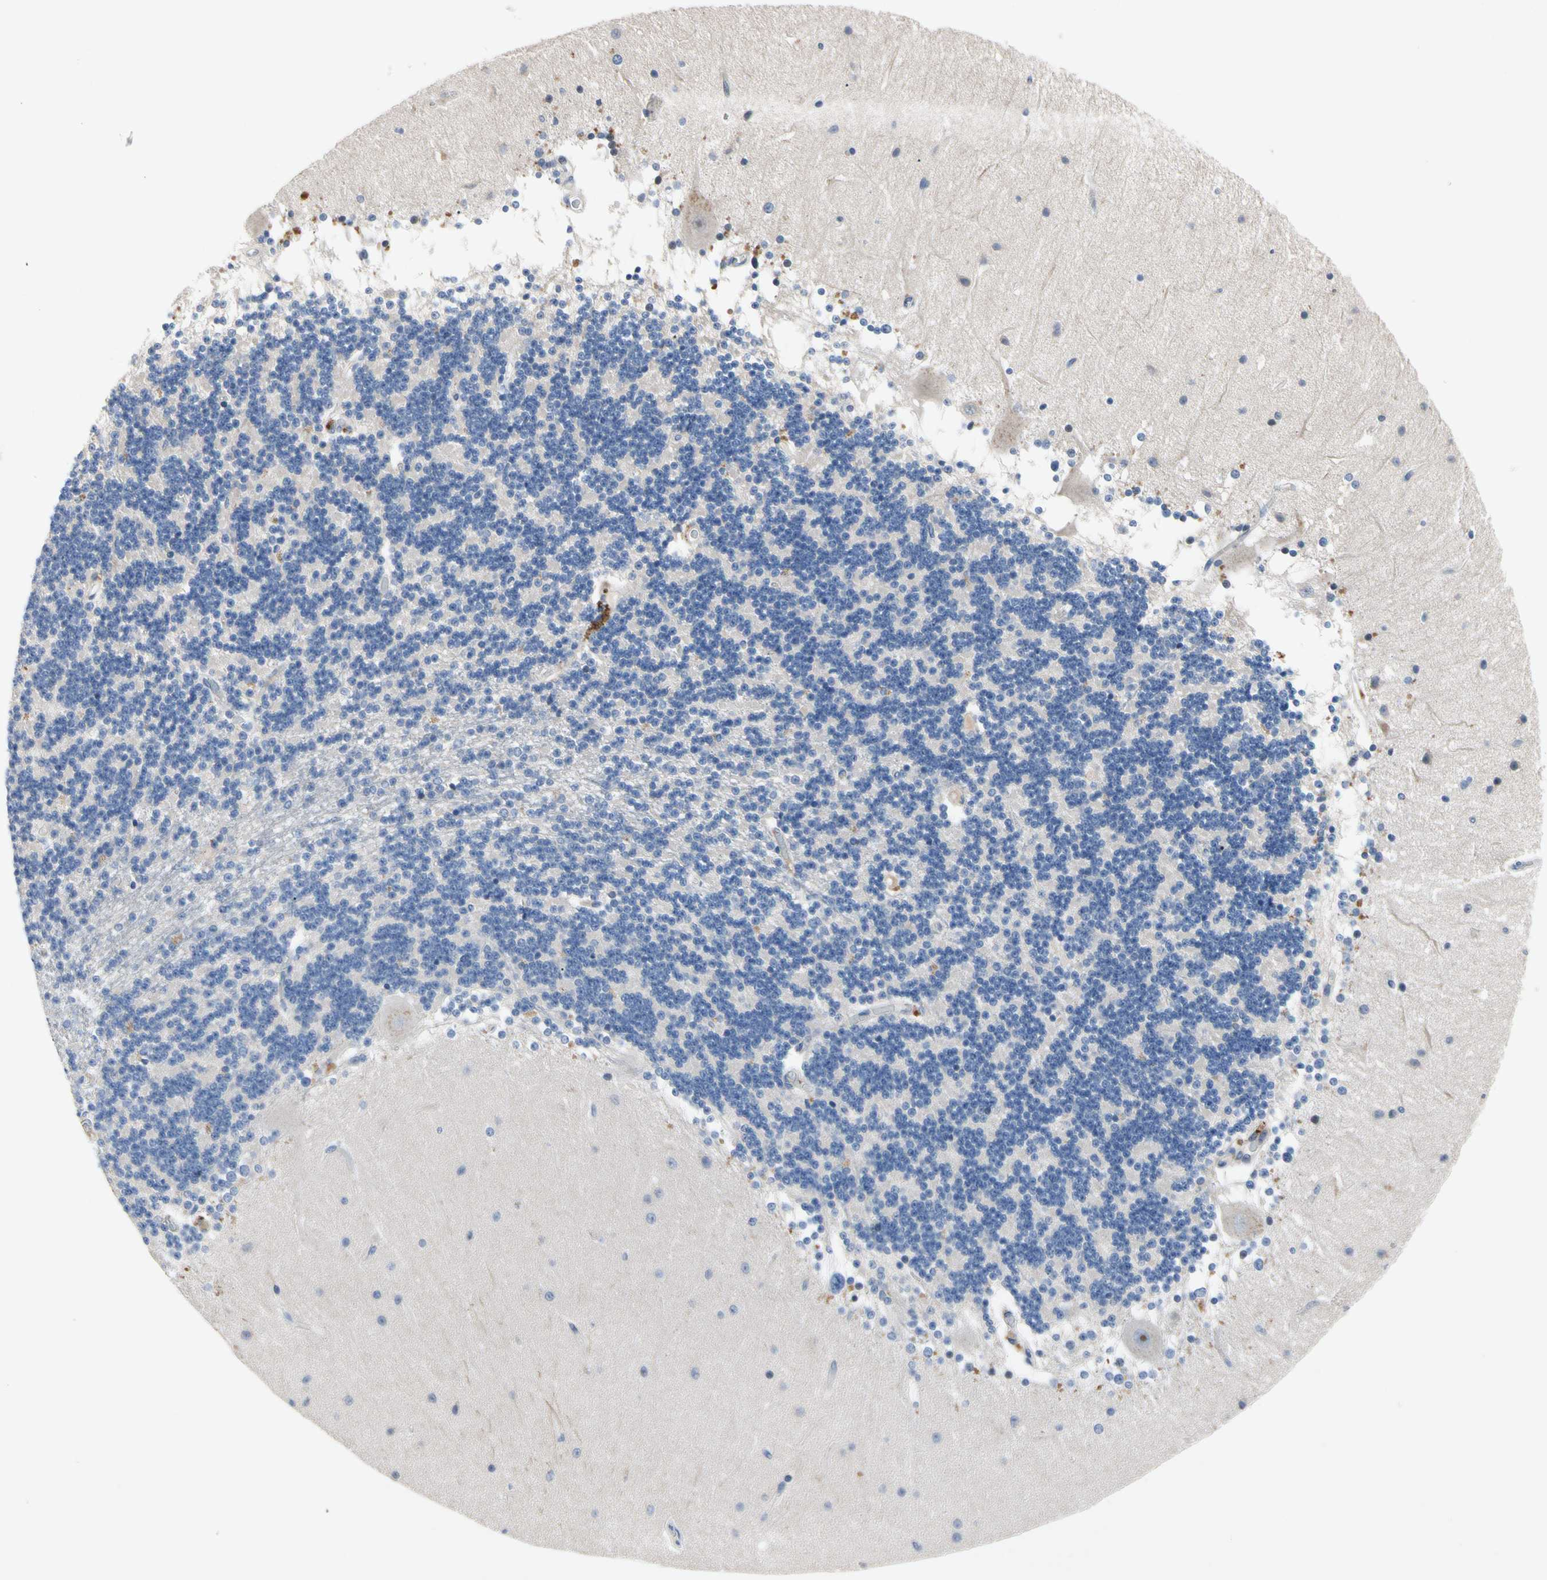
{"staining": {"intensity": "negative", "quantity": "none", "location": "none"}, "tissue": "cerebellum", "cell_type": "Cells in granular layer", "image_type": "normal", "snomed": [{"axis": "morphology", "description": "Normal tissue, NOS"}, {"axis": "topography", "description": "Cerebellum"}], "caption": "A photomicrograph of cerebellum stained for a protein exhibits no brown staining in cells in granular layer. Nuclei are stained in blue.", "gene": "GAS6", "patient": {"sex": "female", "age": 54}}